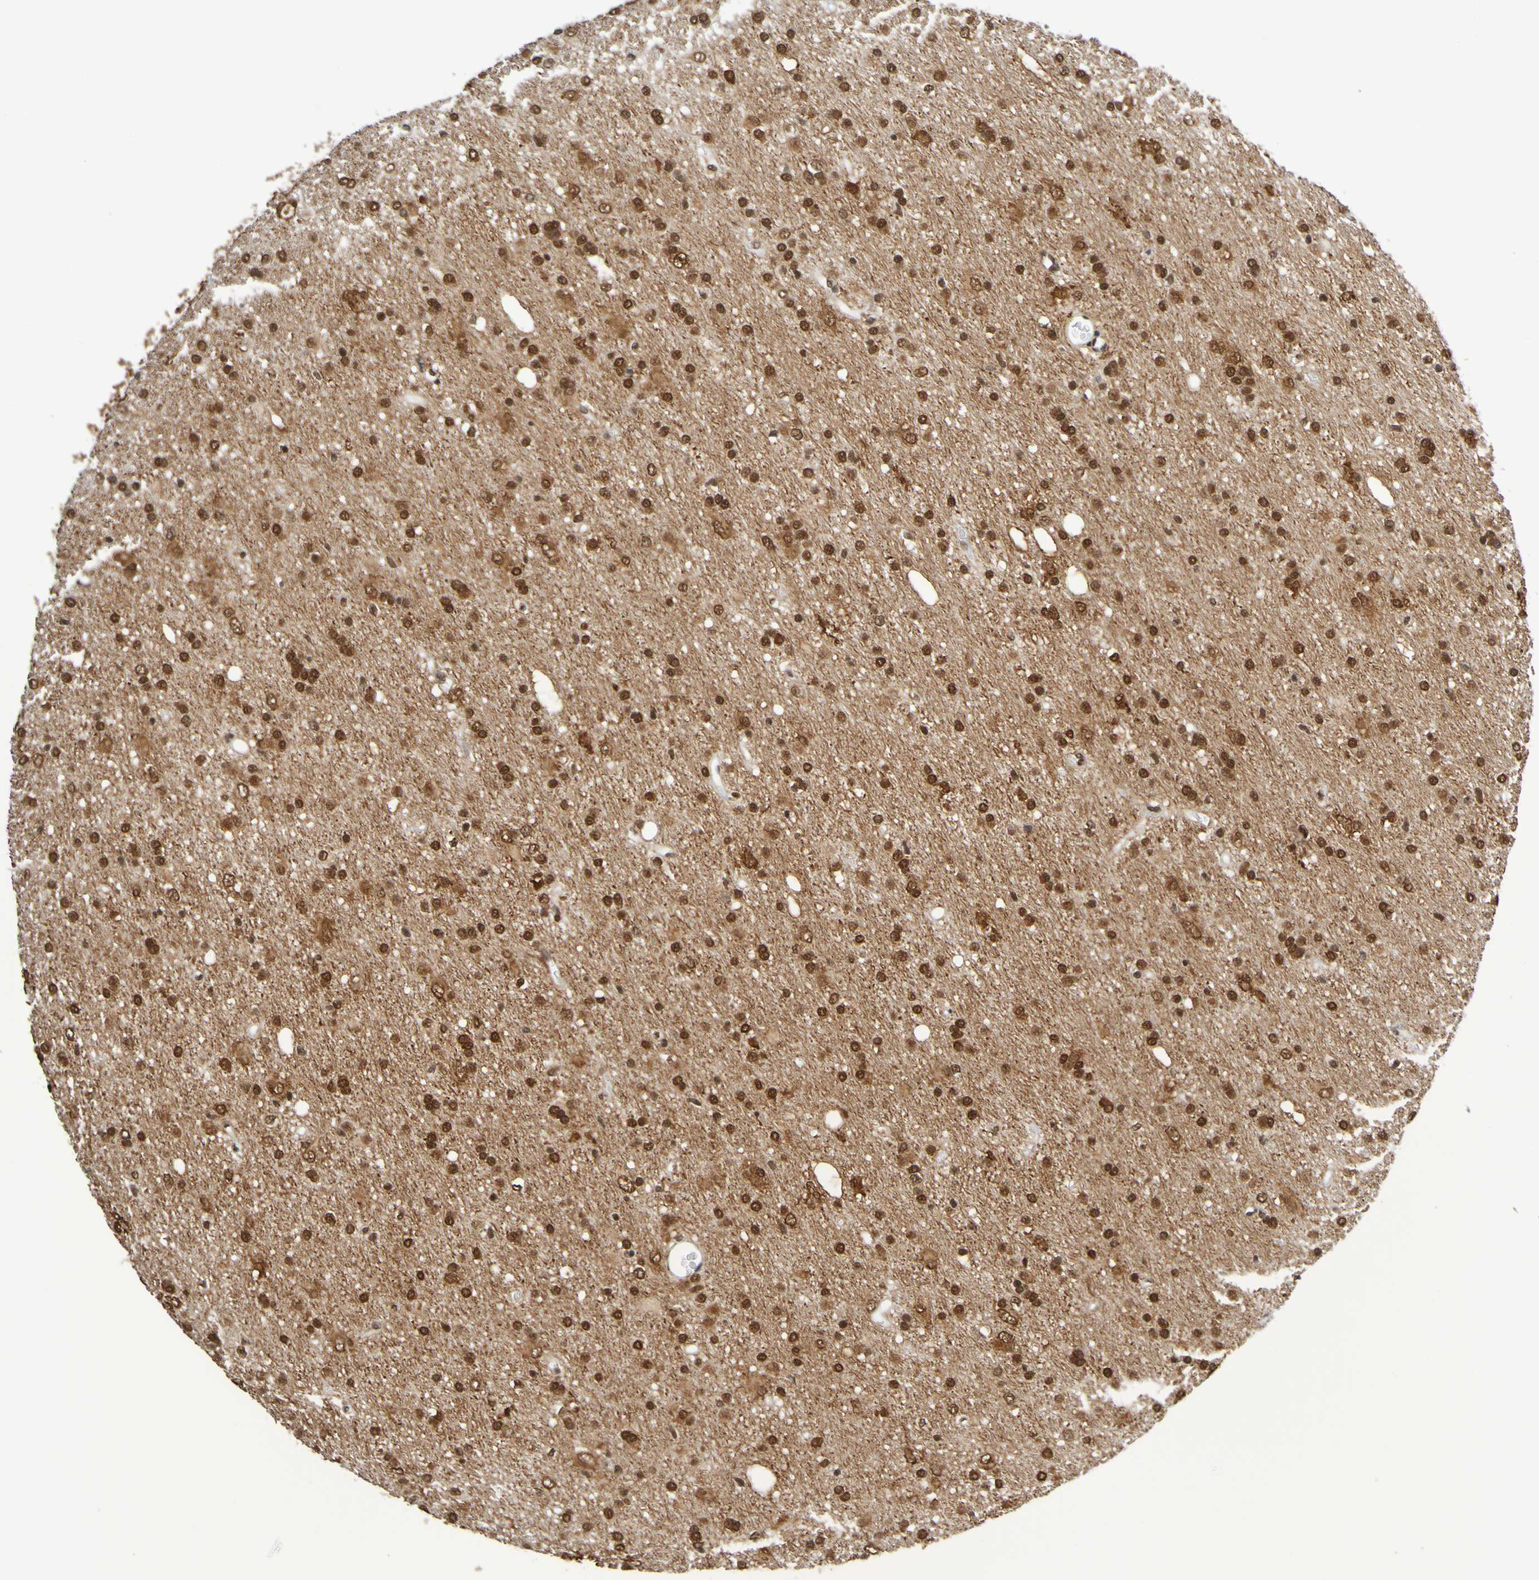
{"staining": {"intensity": "strong", "quantity": ">75%", "location": "nuclear"}, "tissue": "glioma", "cell_type": "Tumor cells", "image_type": "cancer", "snomed": [{"axis": "morphology", "description": "Glioma, malignant, Low grade"}, {"axis": "topography", "description": "Brain"}], "caption": "This is an image of IHC staining of glioma, which shows strong positivity in the nuclear of tumor cells.", "gene": "HDAC2", "patient": {"sex": "male", "age": 77}}